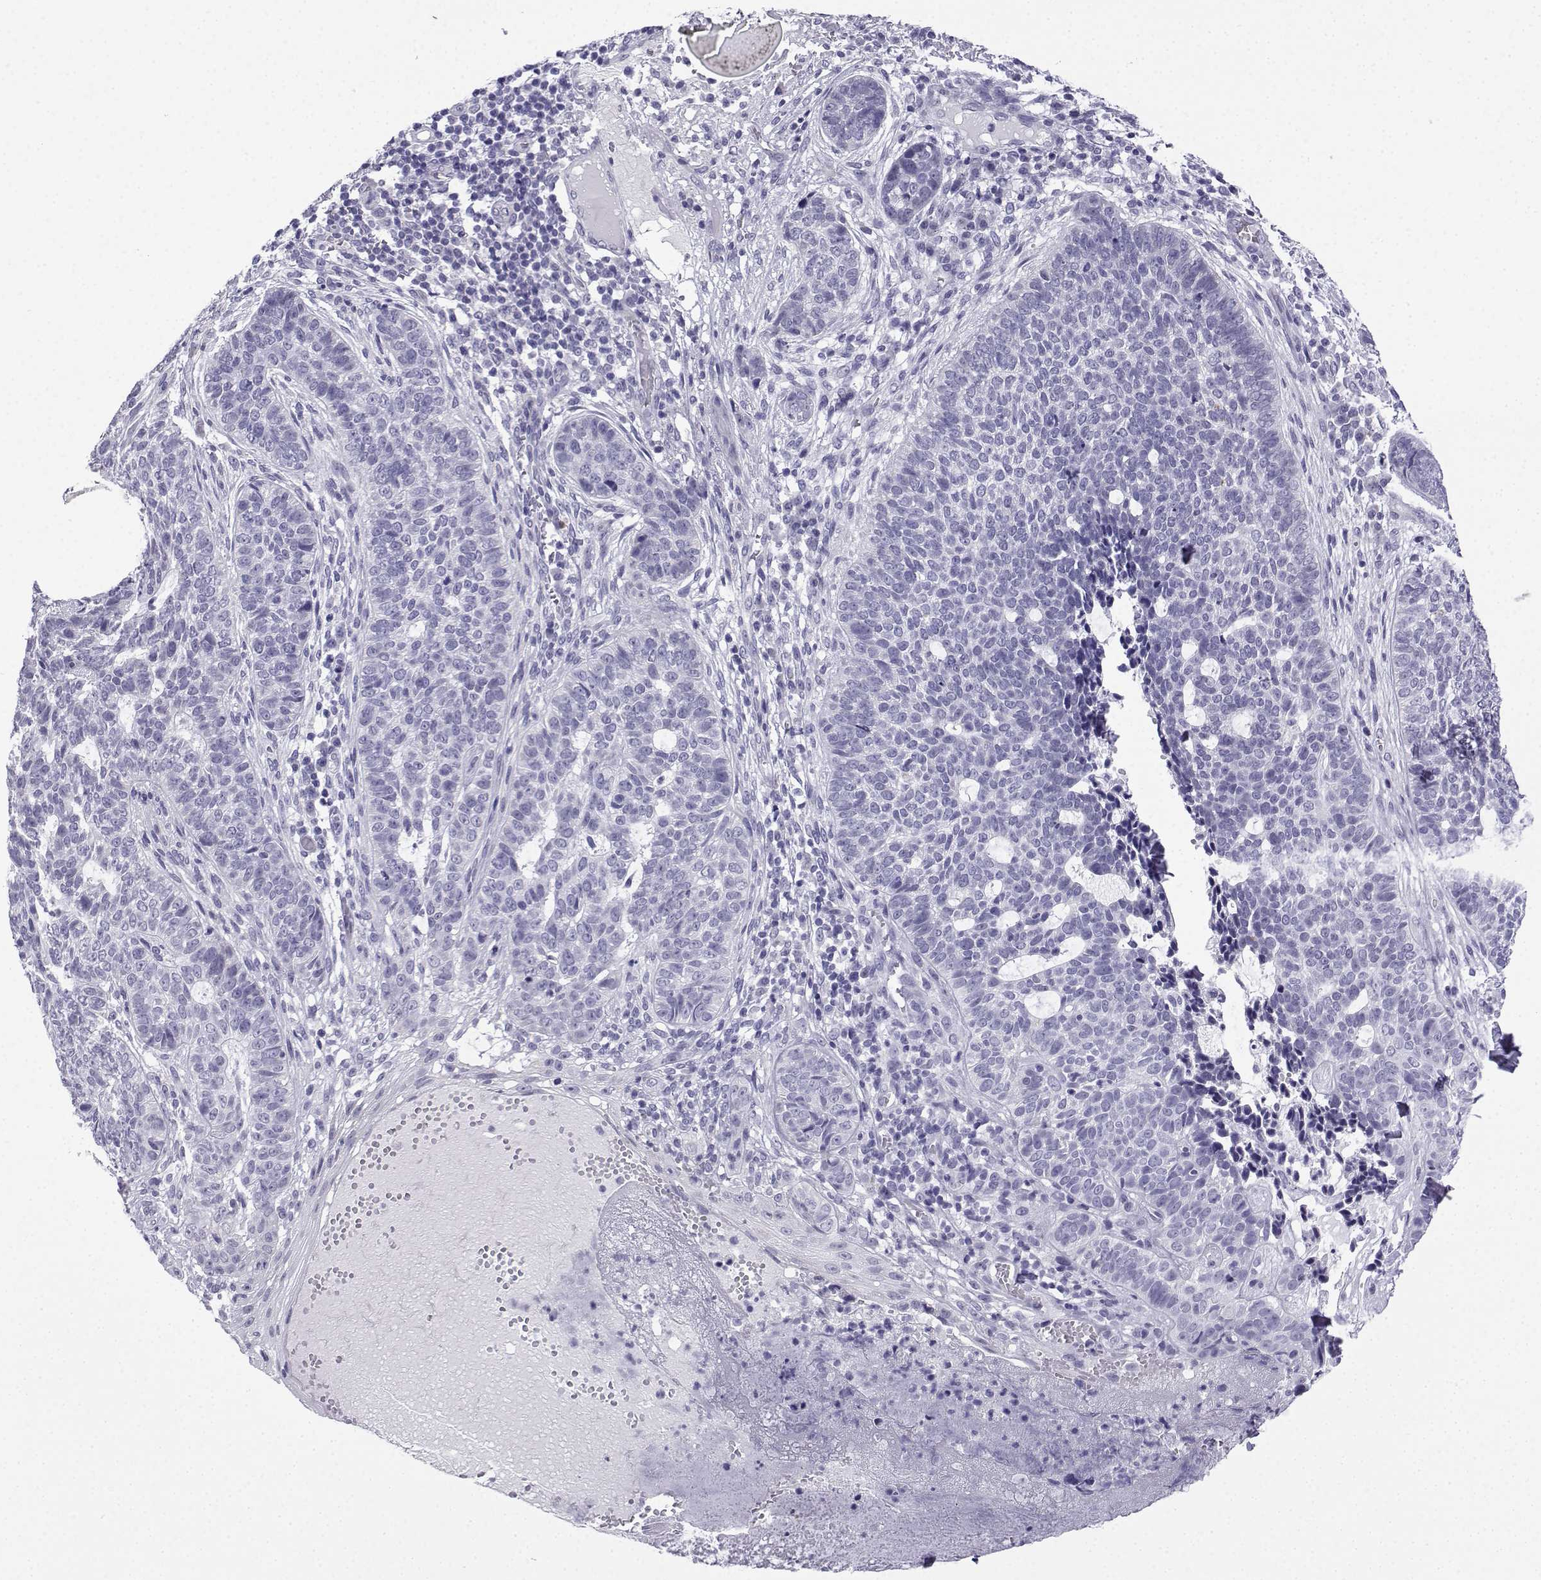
{"staining": {"intensity": "negative", "quantity": "none", "location": "none"}, "tissue": "skin cancer", "cell_type": "Tumor cells", "image_type": "cancer", "snomed": [{"axis": "morphology", "description": "Basal cell carcinoma"}, {"axis": "topography", "description": "Skin"}], "caption": "This photomicrograph is of basal cell carcinoma (skin) stained with immunohistochemistry to label a protein in brown with the nuclei are counter-stained blue. There is no staining in tumor cells.", "gene": "ACRBP", "patient": {"sex": "female", "age": 69}}